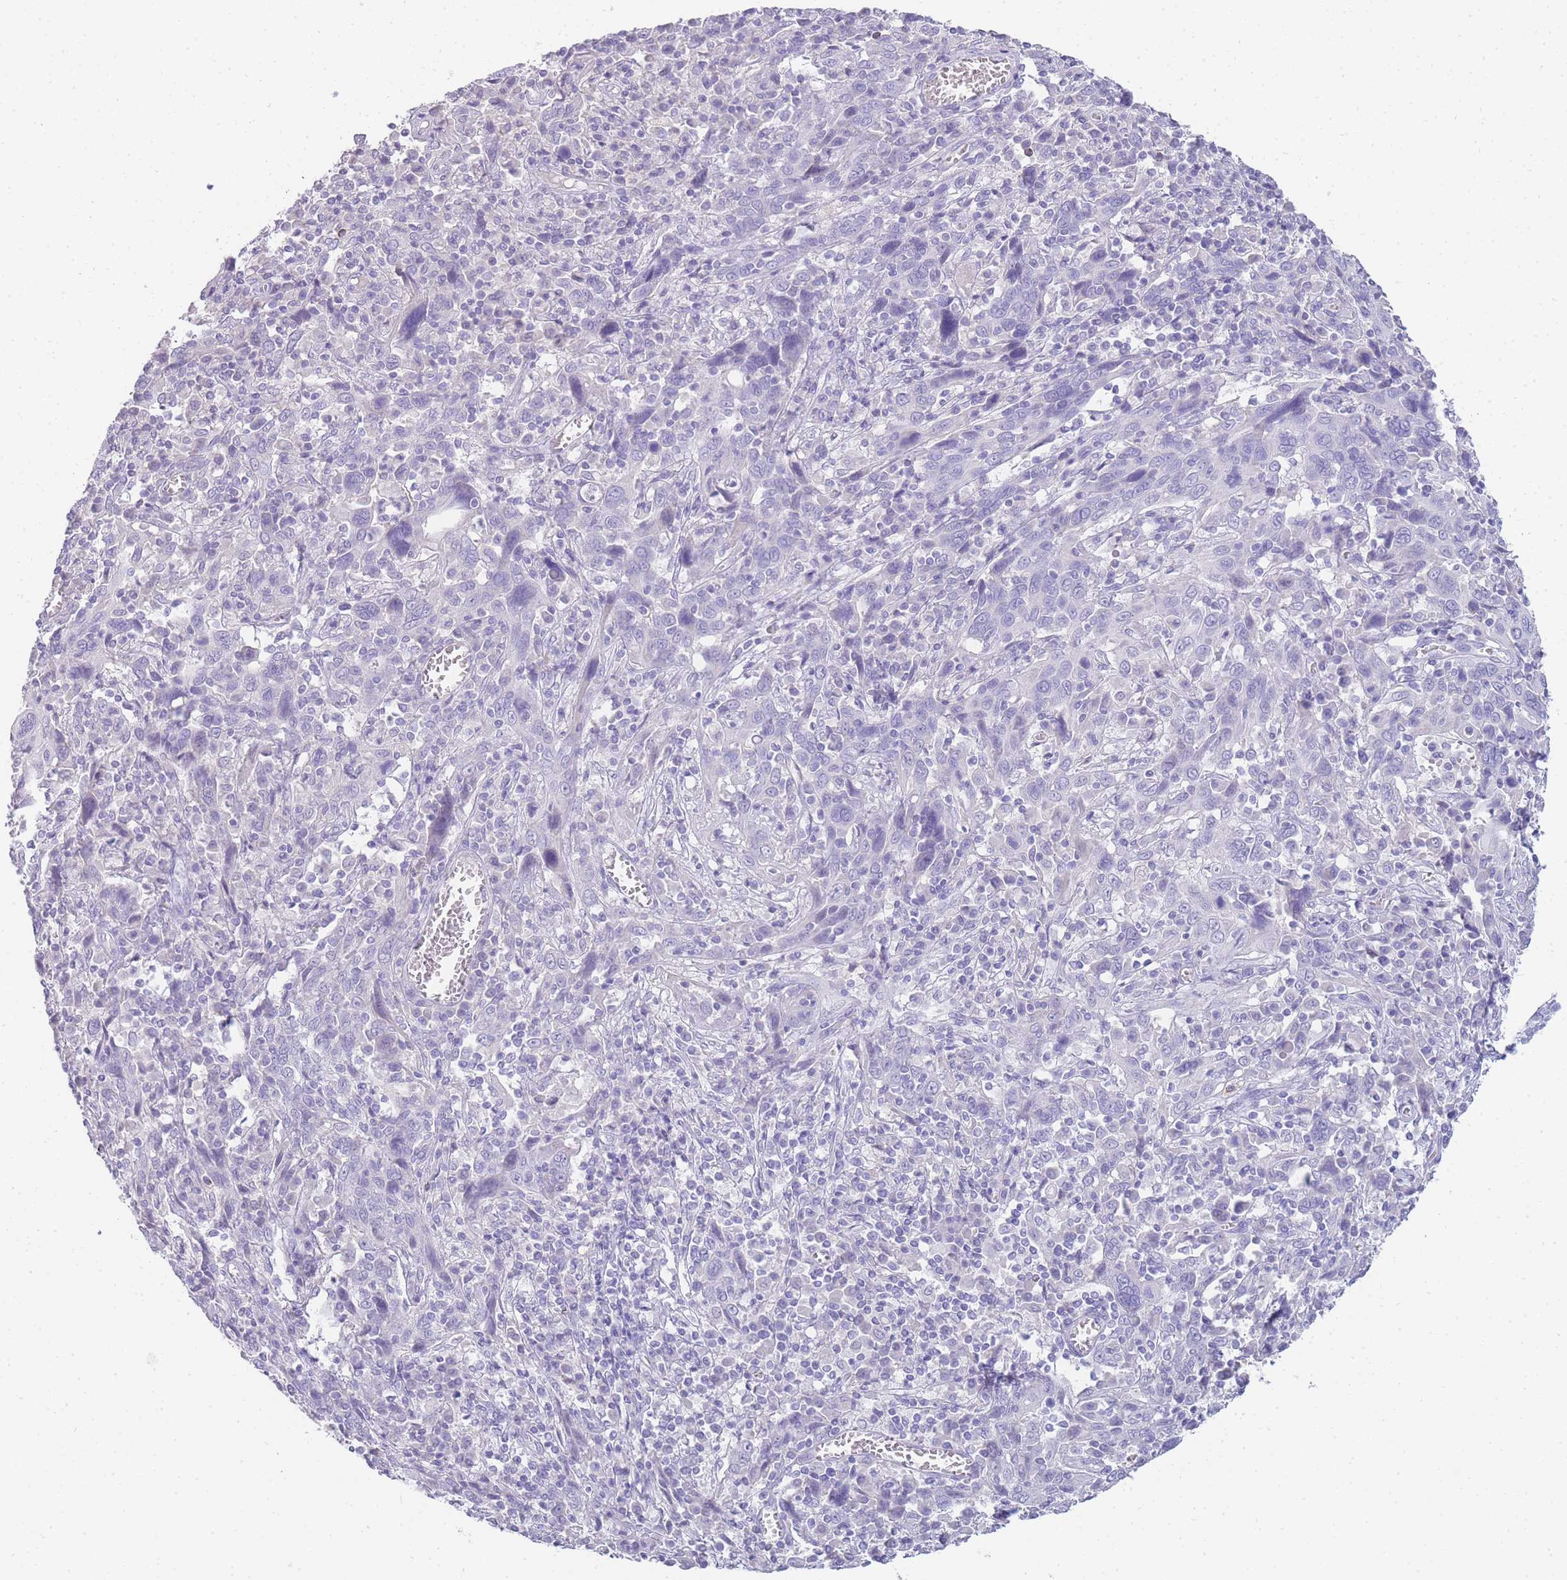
{"staining": {"intensity": "negative", "quantity": "none", "location": "none"}, "tissue": "cervical cancer", "cell_type": "Tumor cells", "image_type": "cancer", "snomed": [{"axis": "morphology", "description": "Squamous cell carcinoma, NOS"}, {"axis": "topography", "description": "Cervix"}], "caption": "Immunohistochemistry histopathology image of neoplastic tissue: cervical cancer stained with DAB (3,3'-diaminobenzidine) shows no significant protein staining in tumor cells. (DAB (3,3'-diaminobenzidine) immunohistochemistry (IHC) visualized using brightfield microscopy, high magnification).", "gene": "DPP4", "patient": {"sex": "female", "age": 46}}